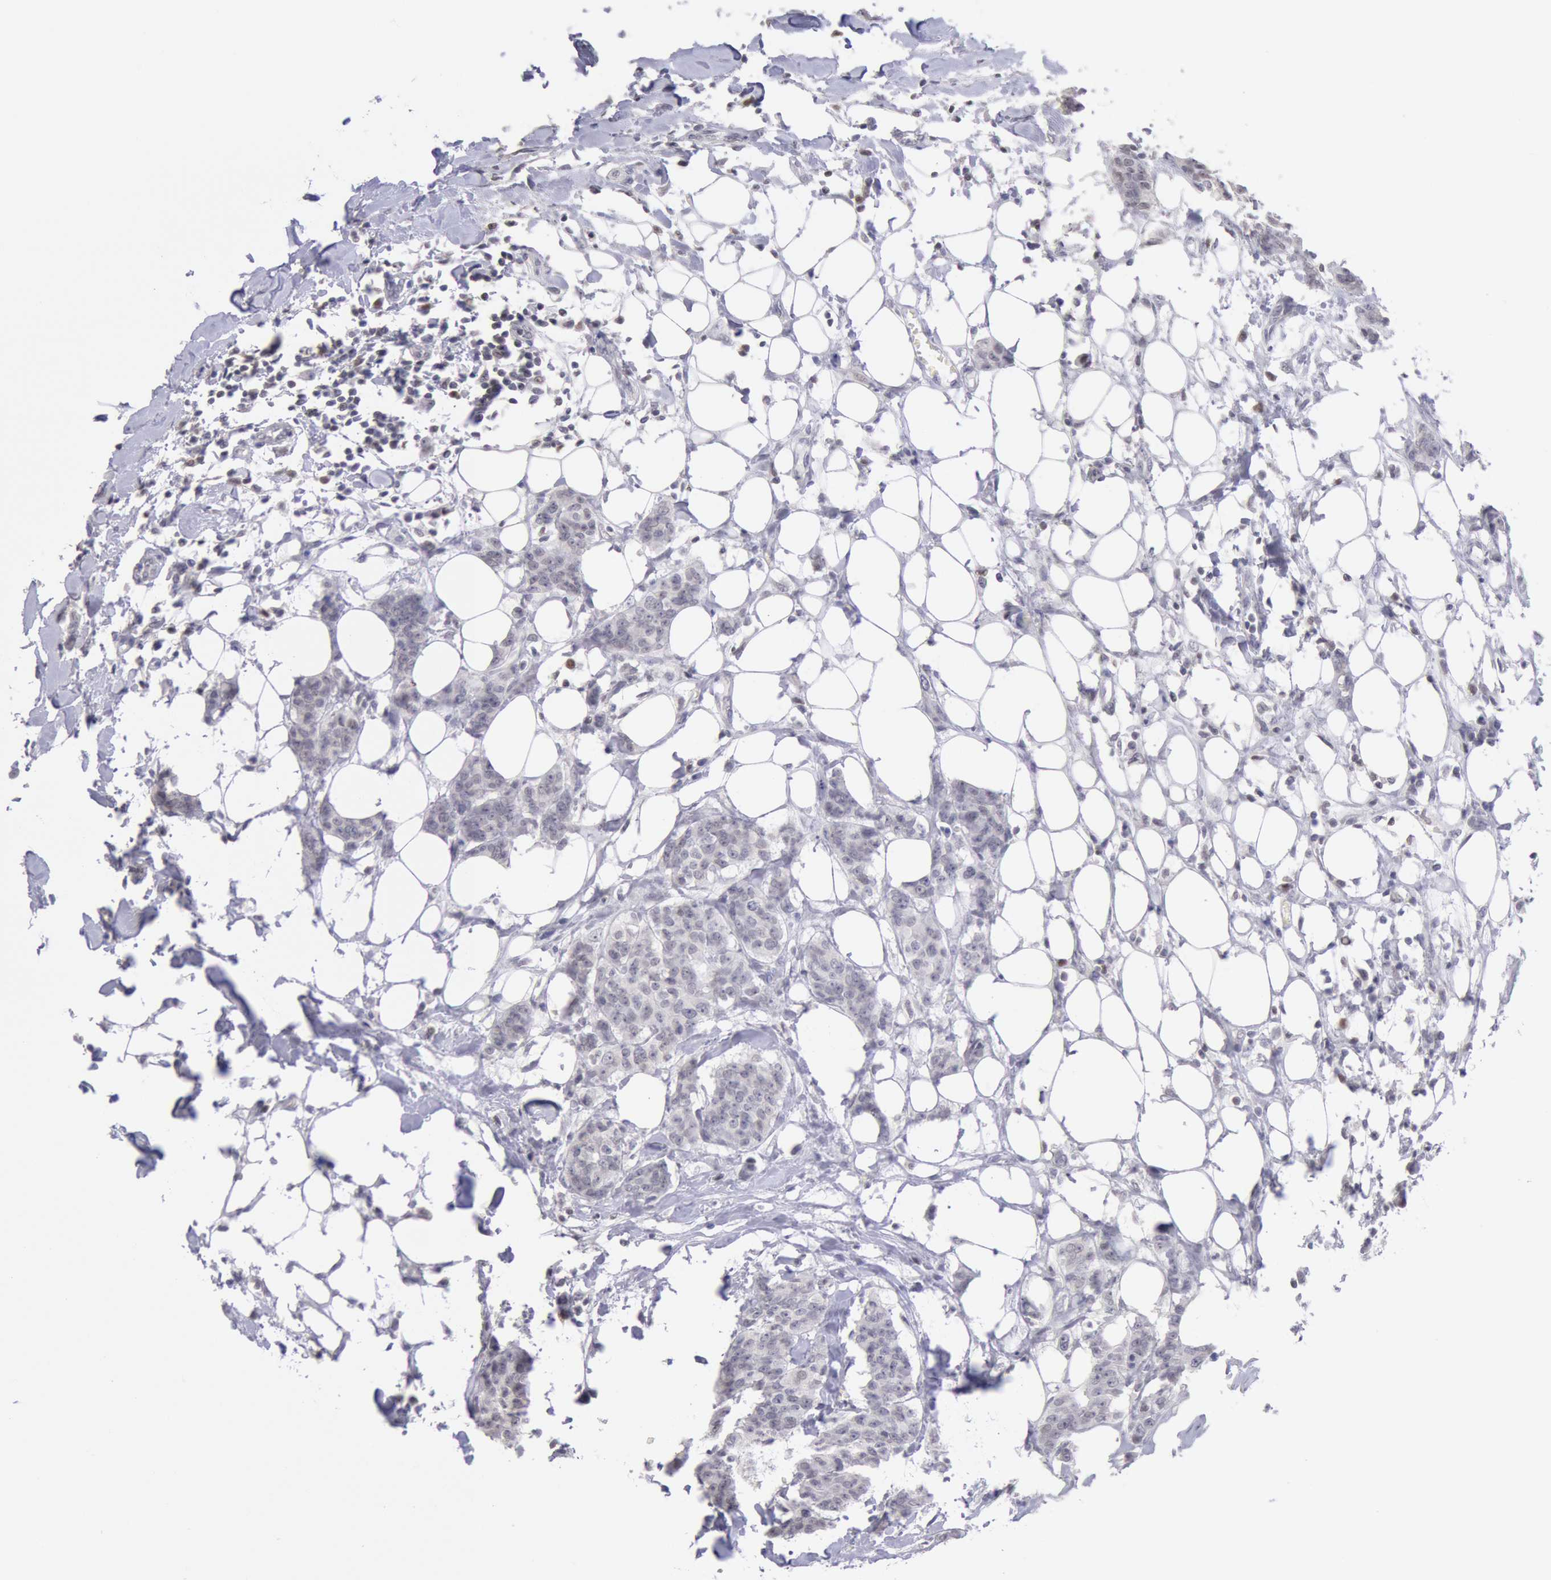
{"staining": {"intensity": "negative", "quantity": "none", "location": "none"}, "tissue": "breast cancer", "cell_type": "Tumor cells", "image_type": "cancer", "snomed": [{"axis": "morphology", "description": "Duct carcinoma"}, {"axis": "topography", "description": "Breast"}], "caption": "High magnification brightfield microscopy of breast invasive ductal carcinoma stained with DAB (3,3'-diaminobenzidine) (brown) and counterstained with hematoxylin (blue): tumor cells show no significant staining. (Brightfield microscopy of DAB (3,3'-diaminobenzidine) immunohistochemistry at high magnification).", "gene": "MYH7", "patient": {"sex": "female", "age": 40}}